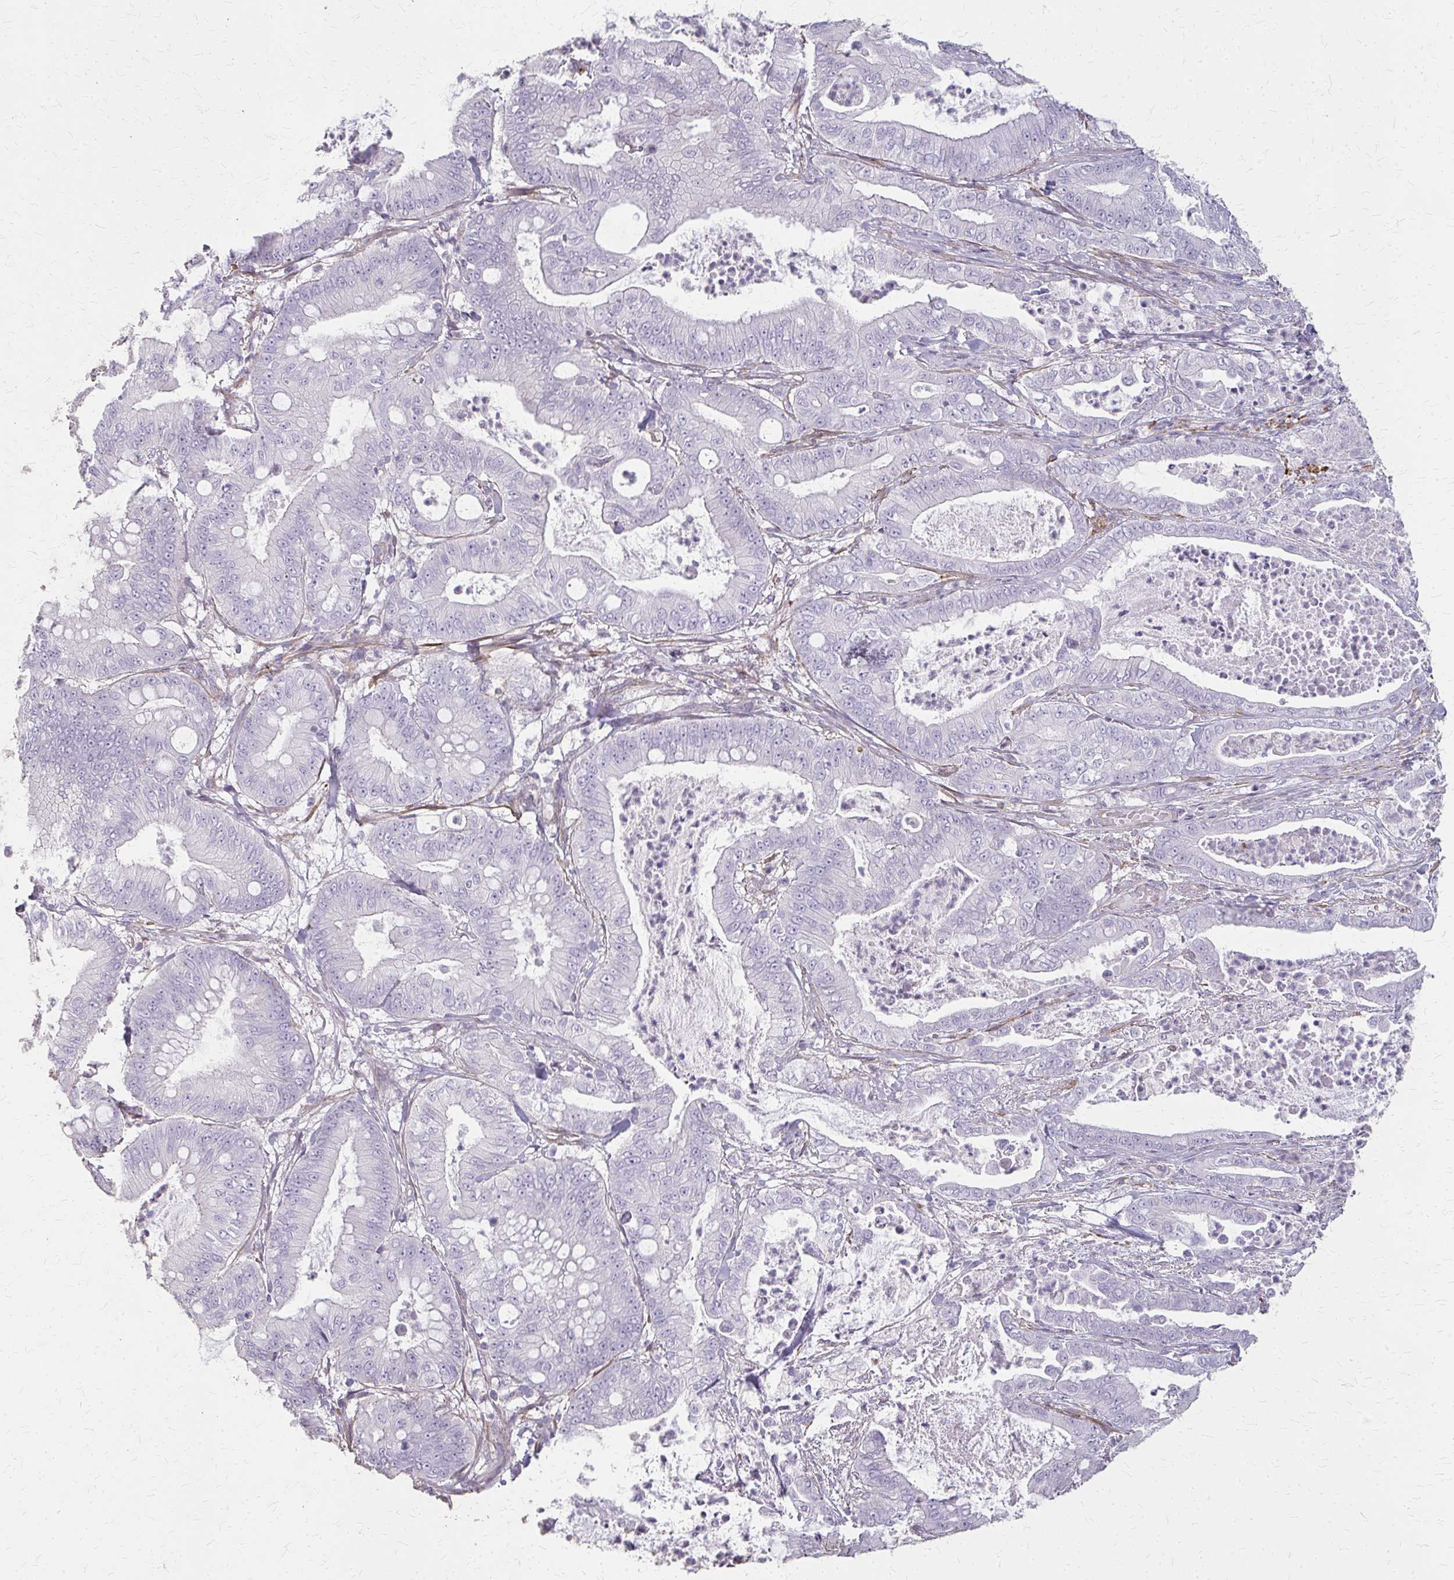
{"staining": {"intensity": "negative", "quantity": "none", "location": "none"}, "tissue": "pancreatic cancer", "cell_type": "Tumor cells", "image_type": "cancer", "snomed": [{"axis": "morphology", "description": "Adenocarcinoma, NOS"}, {"axis": "topography", "description": "Pancreas"}], "caption": "There is no significant staining in tumor cells of adenocarcinoma (pancreatic). (Stains: DAB immunohistochemistry (IHC) with hematoxylin counter stain, Microscopy: brightfield microscopy at high magnification).", "gene": "TENM4", "patient": {"sex": "male", "age": 71}}